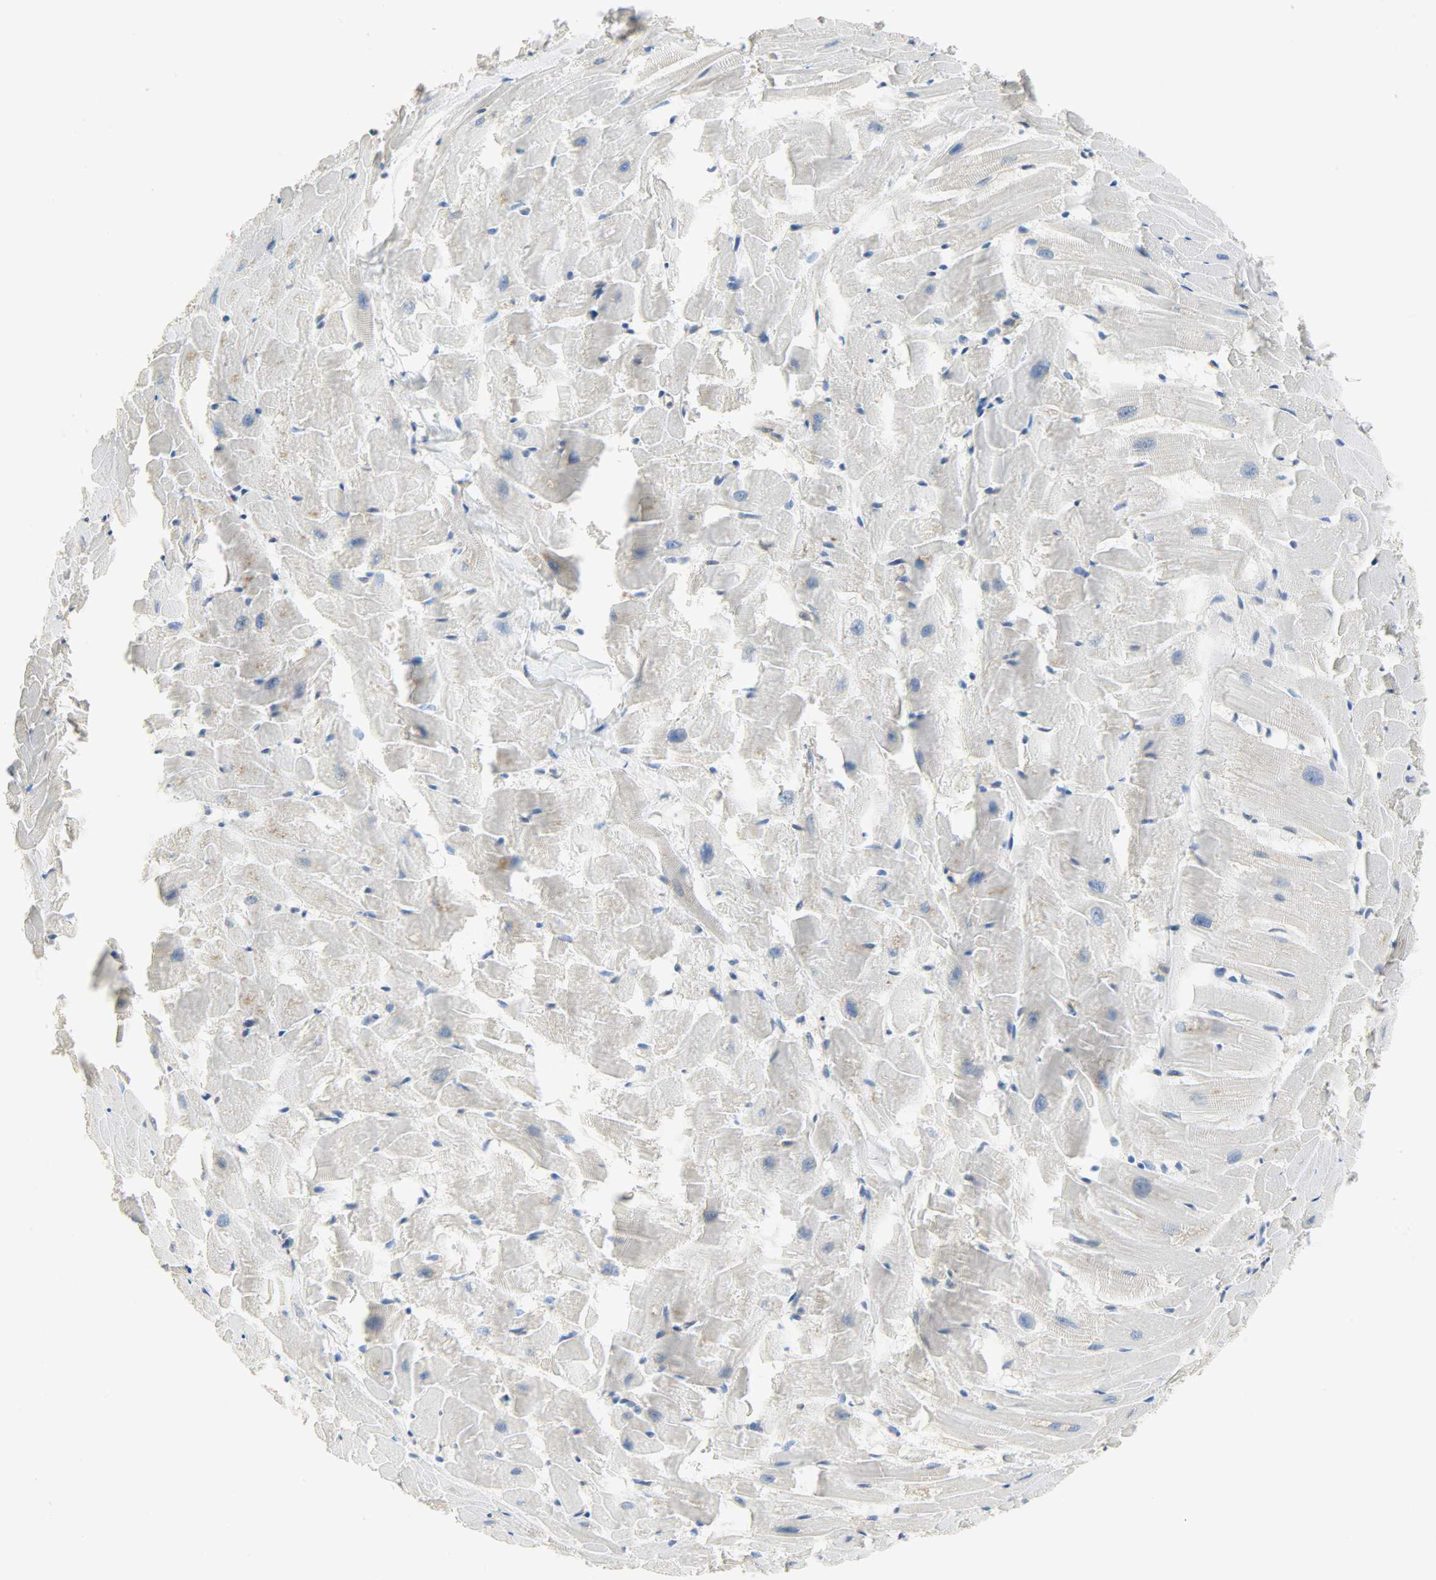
{"staining": {"intensity": "negative", "quantity": "none", "location": "none"}, "tissue": "heart muscle", "cell_type": "Cardiomyocytes", "image_type": "normal", "snomed": [{"axis": "morphology", "description": "Normal tissue, NOS"}, {"axis": "topography", "description": "Heart"}], "caption": "Protein analysis of normal heart muscle reveals no significant staining in cardiomyocytes.", "gene": "FKBP1A", "patient": {"sex": "female", "age": 19}}